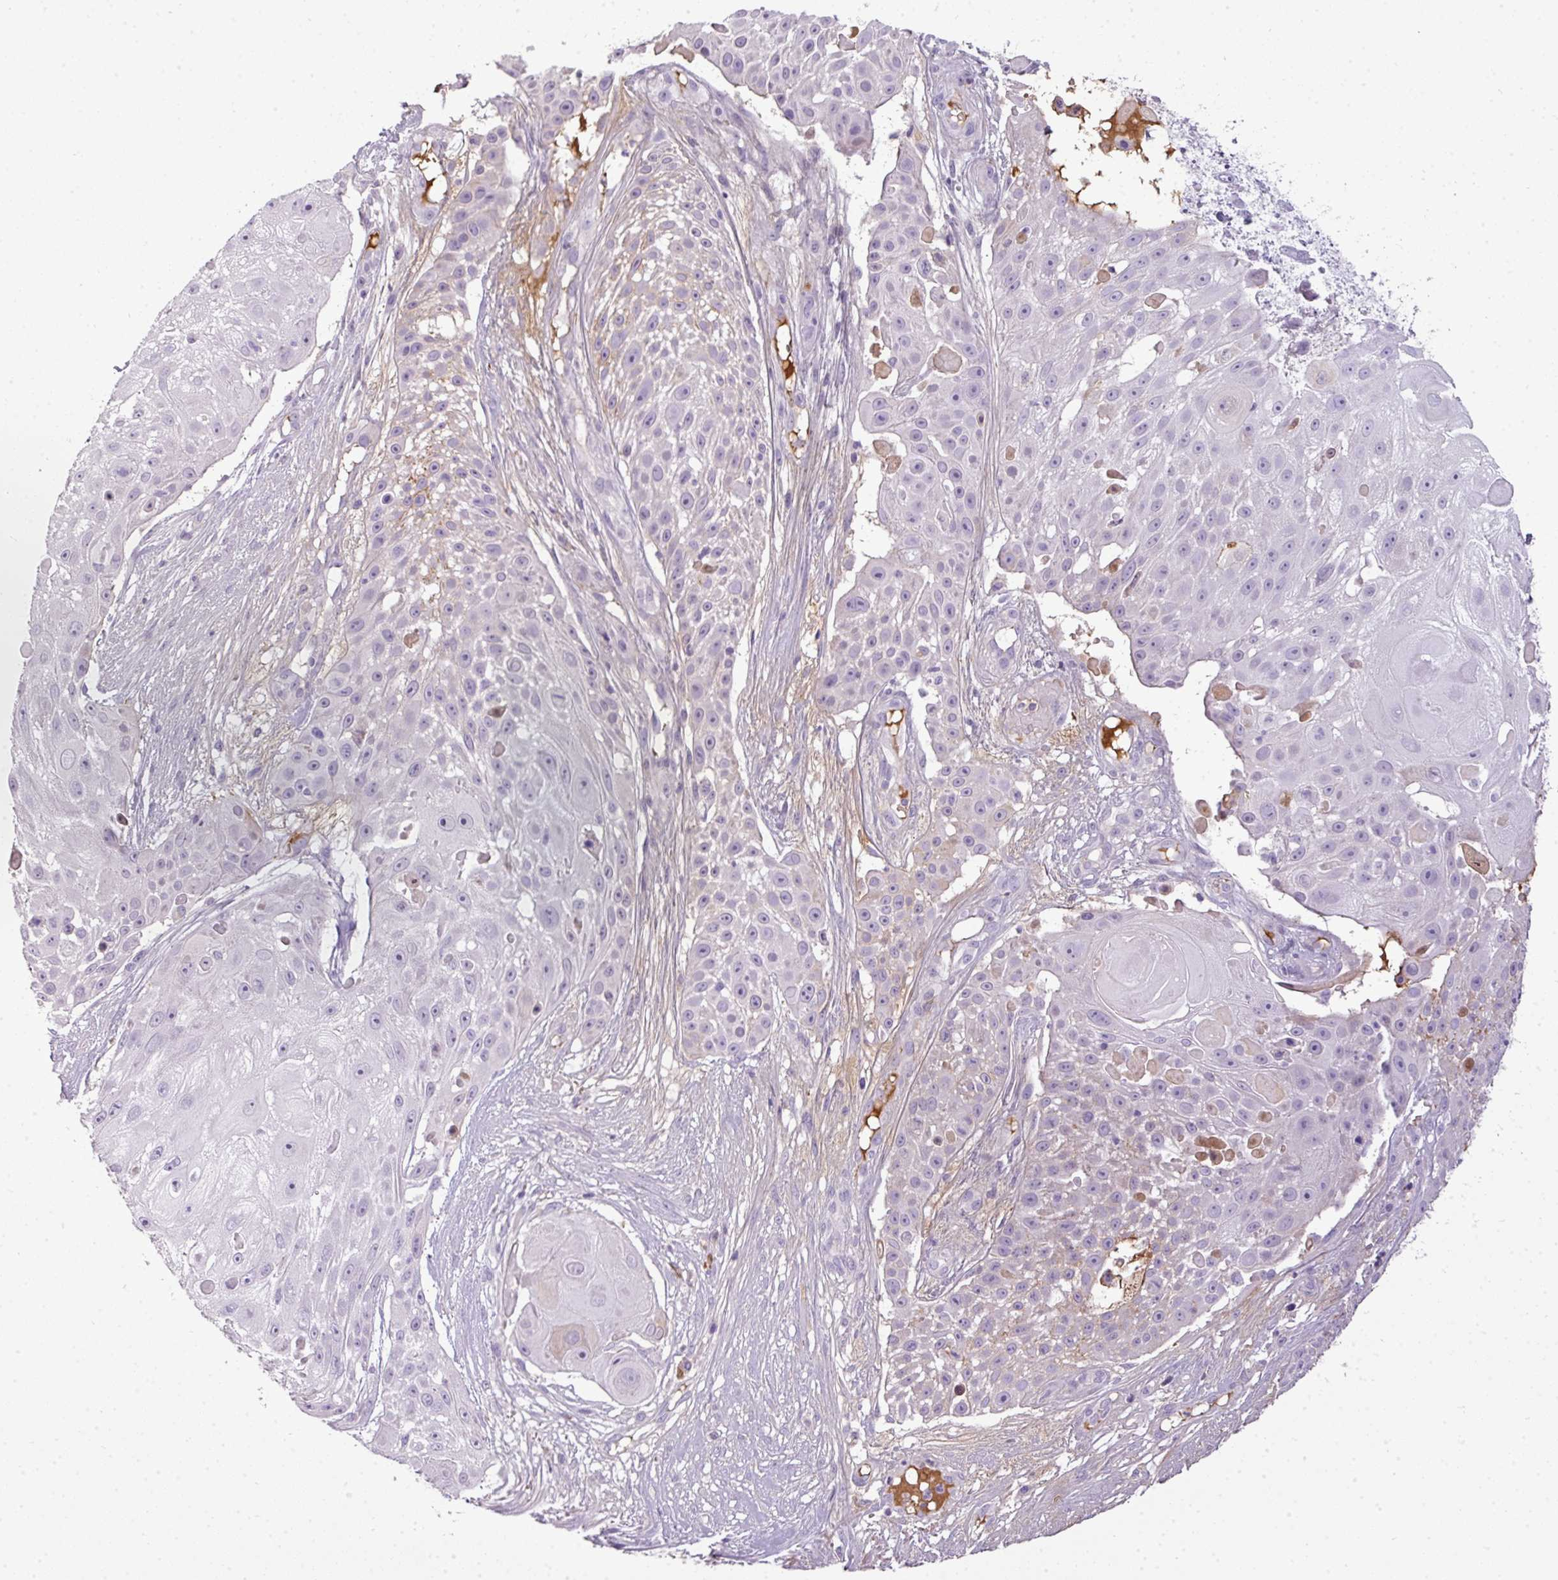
{"staining": {"intensity": "negative", "quantity": "none", "location": "none"}, "tissue": "skin cancer", "cell_type": "Tumor cells", "image_type": "cancer", "snomed": [{"axis": "morphology", "description": "Squamous cell carcinoma, NOS"}, {"axis": "topography", "description": "Skin"}], "caption": "Squamous cell carcinoma (skin) was stained to show a protein in brown. There is no significant staining in tumor cells.", "gene": "C4B", "patient": {"sex": "female", "age": 86}}